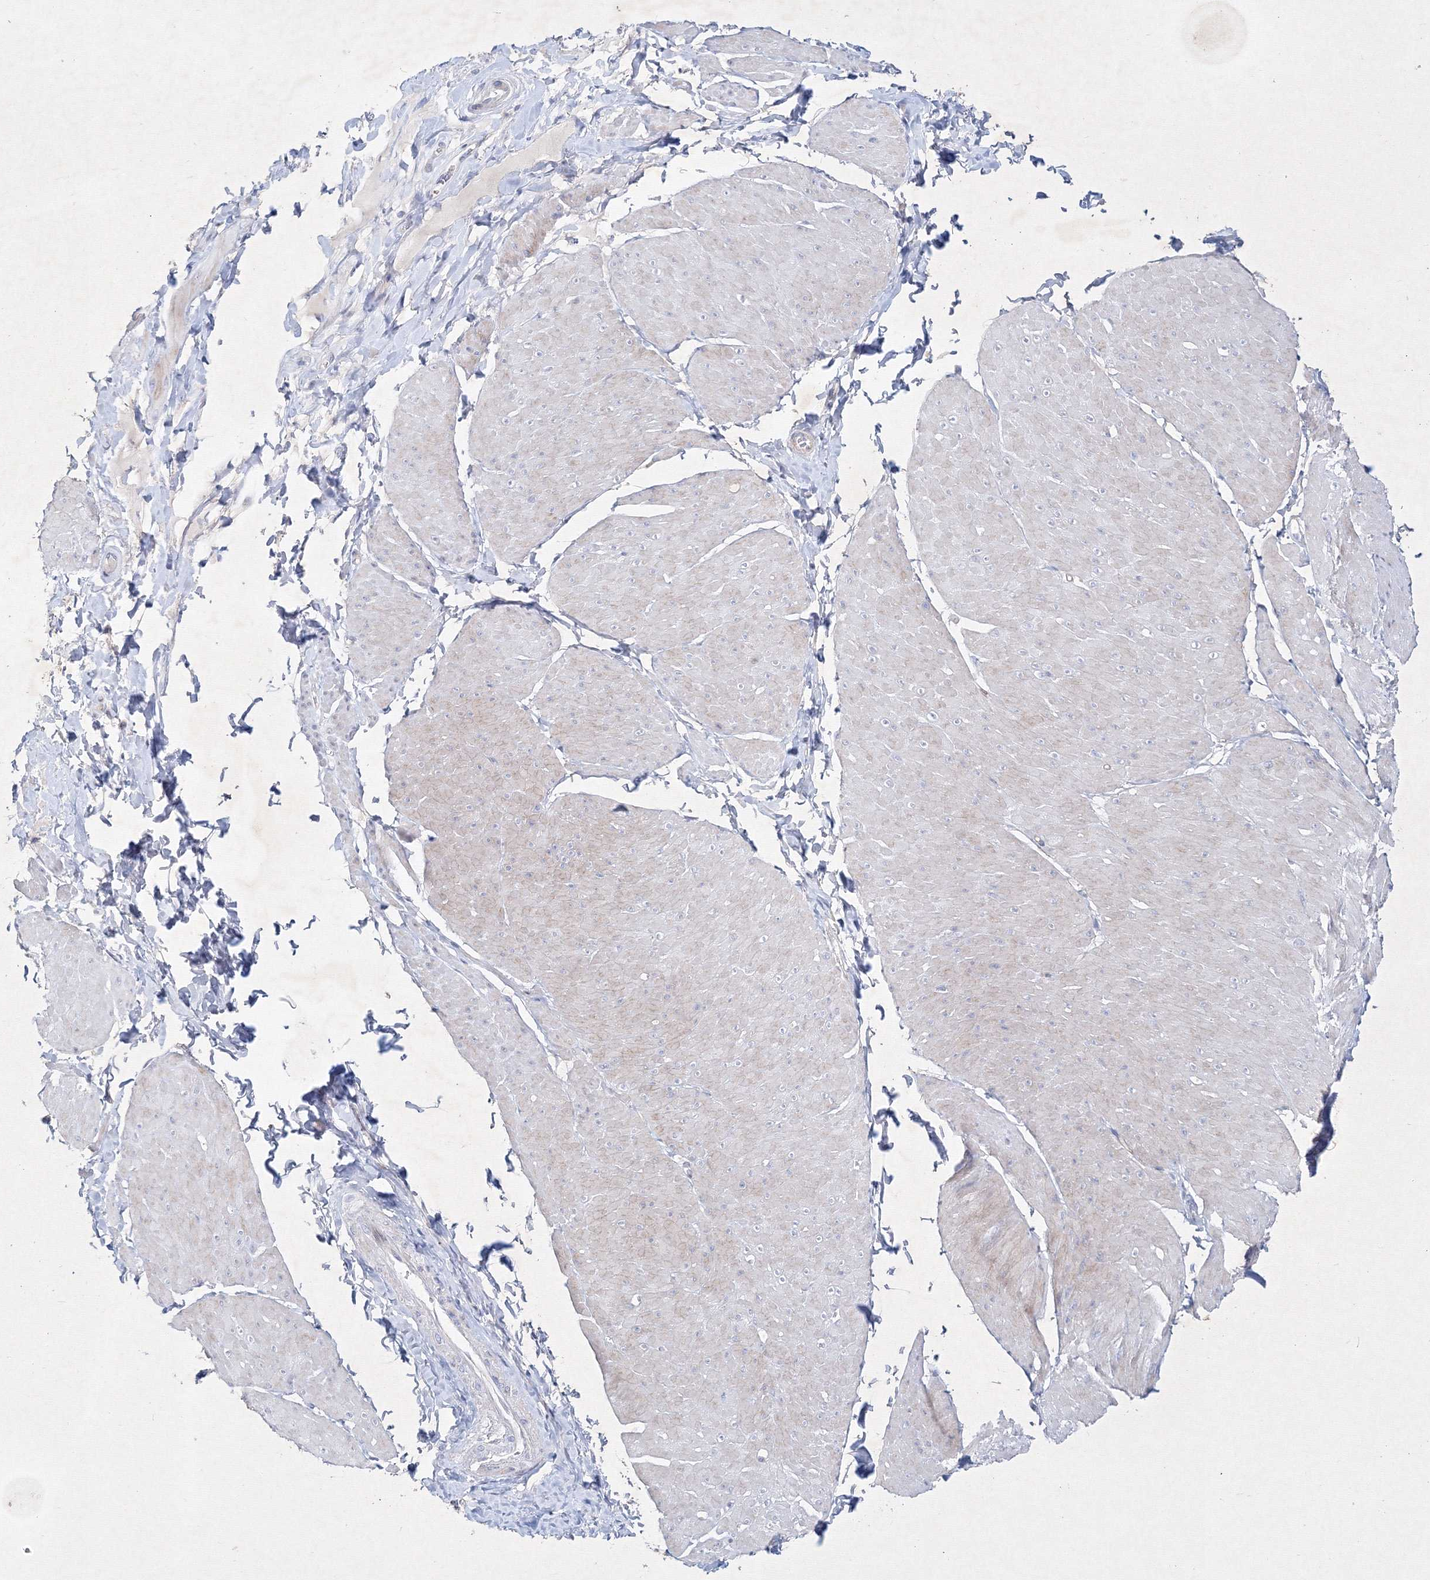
{"staining": {"intensity": "weak", "quantity": "<25%", "location": "cytoplasmic/membranous"}, "tissue": "smooth muscle", "cell_type": "Smooth muscle cells", "image_type": "normal", "snomed": [{"axis": "morphology", "description": "Urothelial carcinoma, High grade"}, {"axis": "topography", "description": "Urinary bladder"}], "caption": "This is a histopathology image of immunohistochemistry (IHC) staining of normal smooth muscle, which shows no expression in smooth muscle cells. Nuclei are stained in blue.", "gene": "CXXC4", "patient": {"sex": "male", "age": 46}}